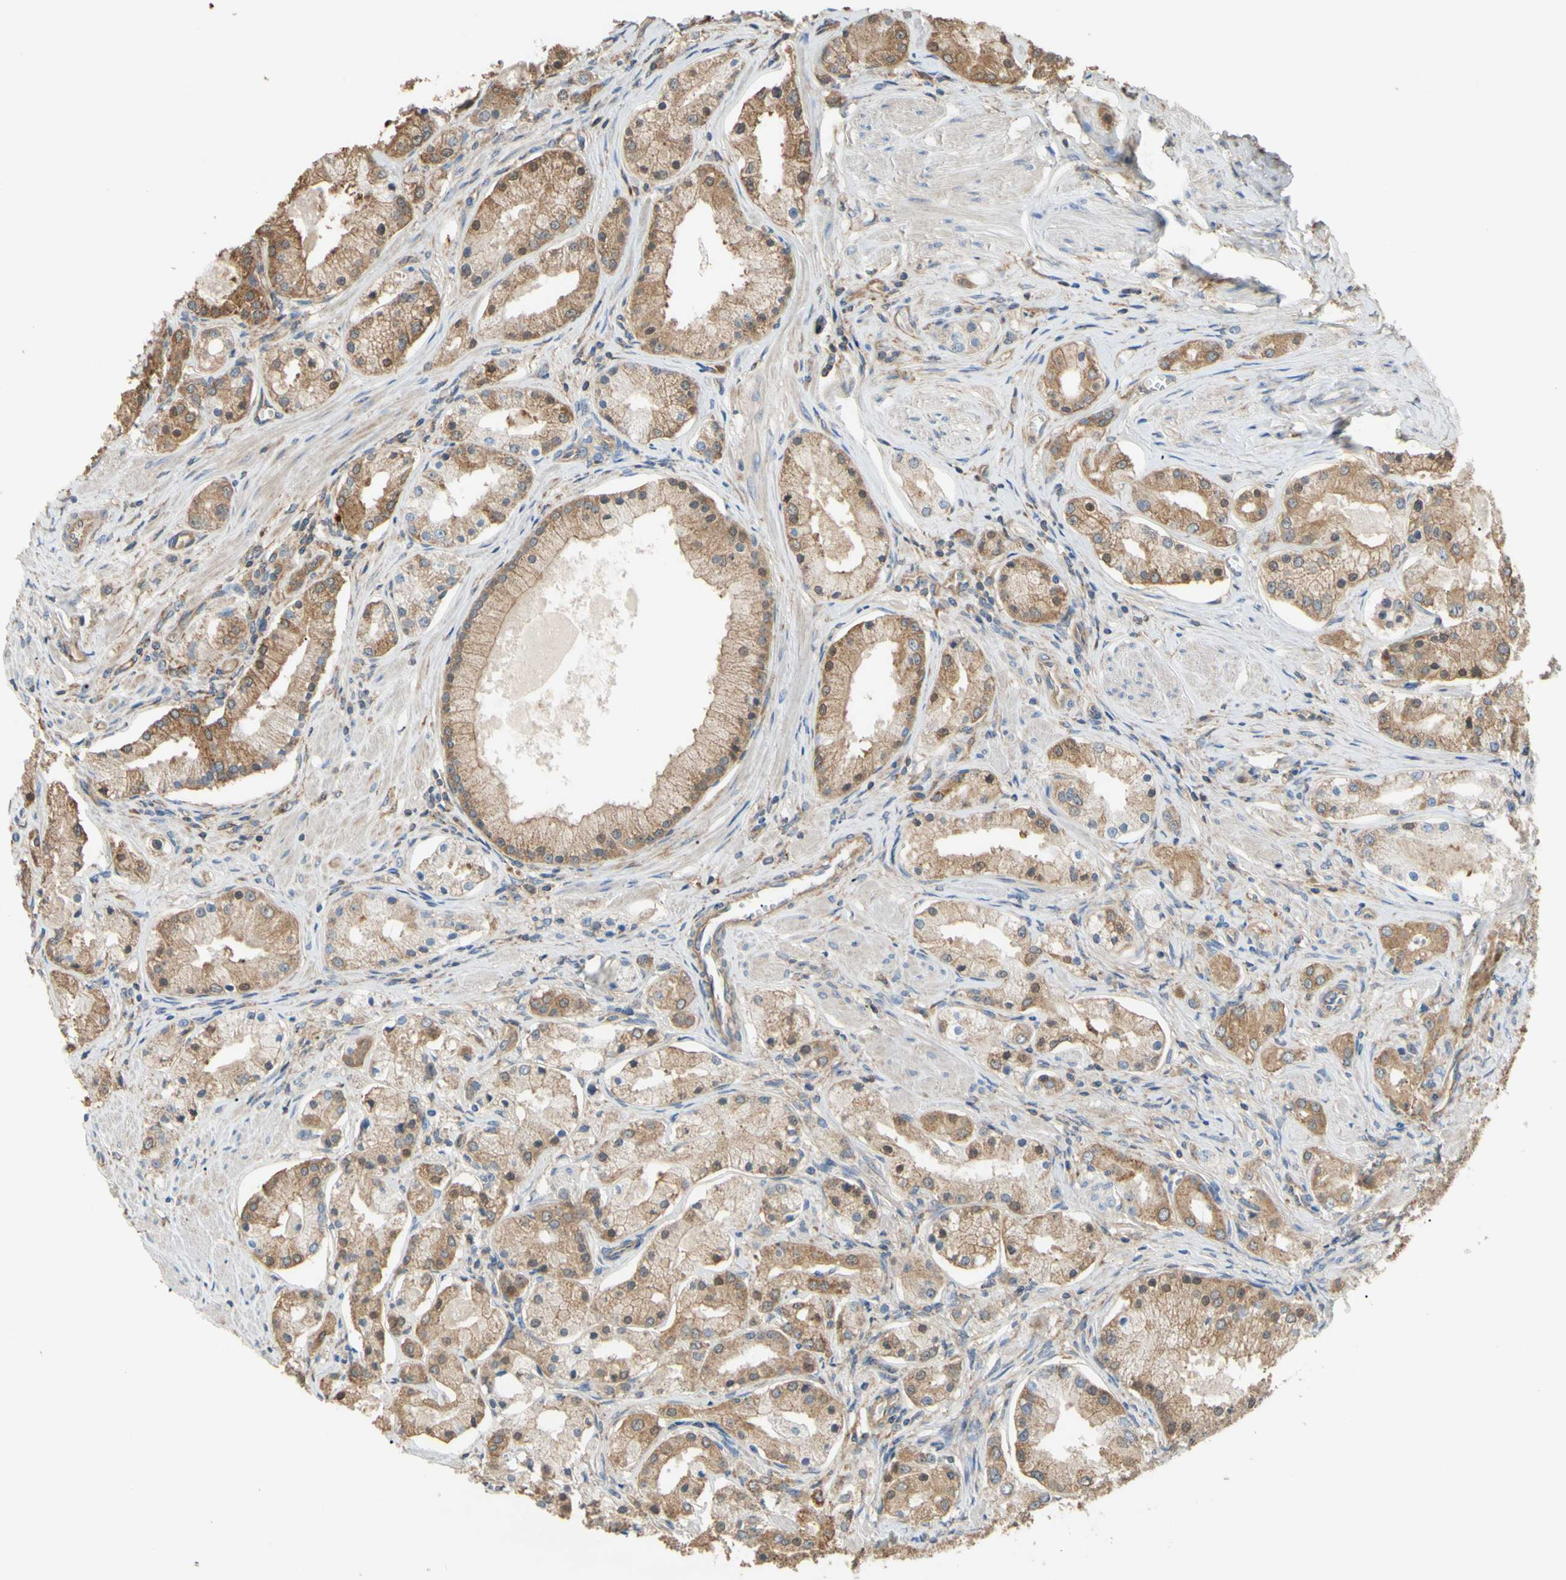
{"staining": {"intensity": "moderate", "quantity": ">75%", "location": "cytoplasmic/membranous"}, "tissue": "prostate cancer", "cell_type": "Tumor cells", "image_type": "cancer", "snomed": [{"axis": "morphology", "description": "Adenocarcinoma, High grade"}, {"axis": "topography", "description": "Prostate"}], "caption": "The photomicrograph demonstrates immunohistochemical staining of high-grade adenocarcinoma (prostate). There is moderate cytoplasmic/membranous expression is present in about >75% of tumor cells.", "gene": "CTTN", "patient": {"sex": "male", "age": 66}}